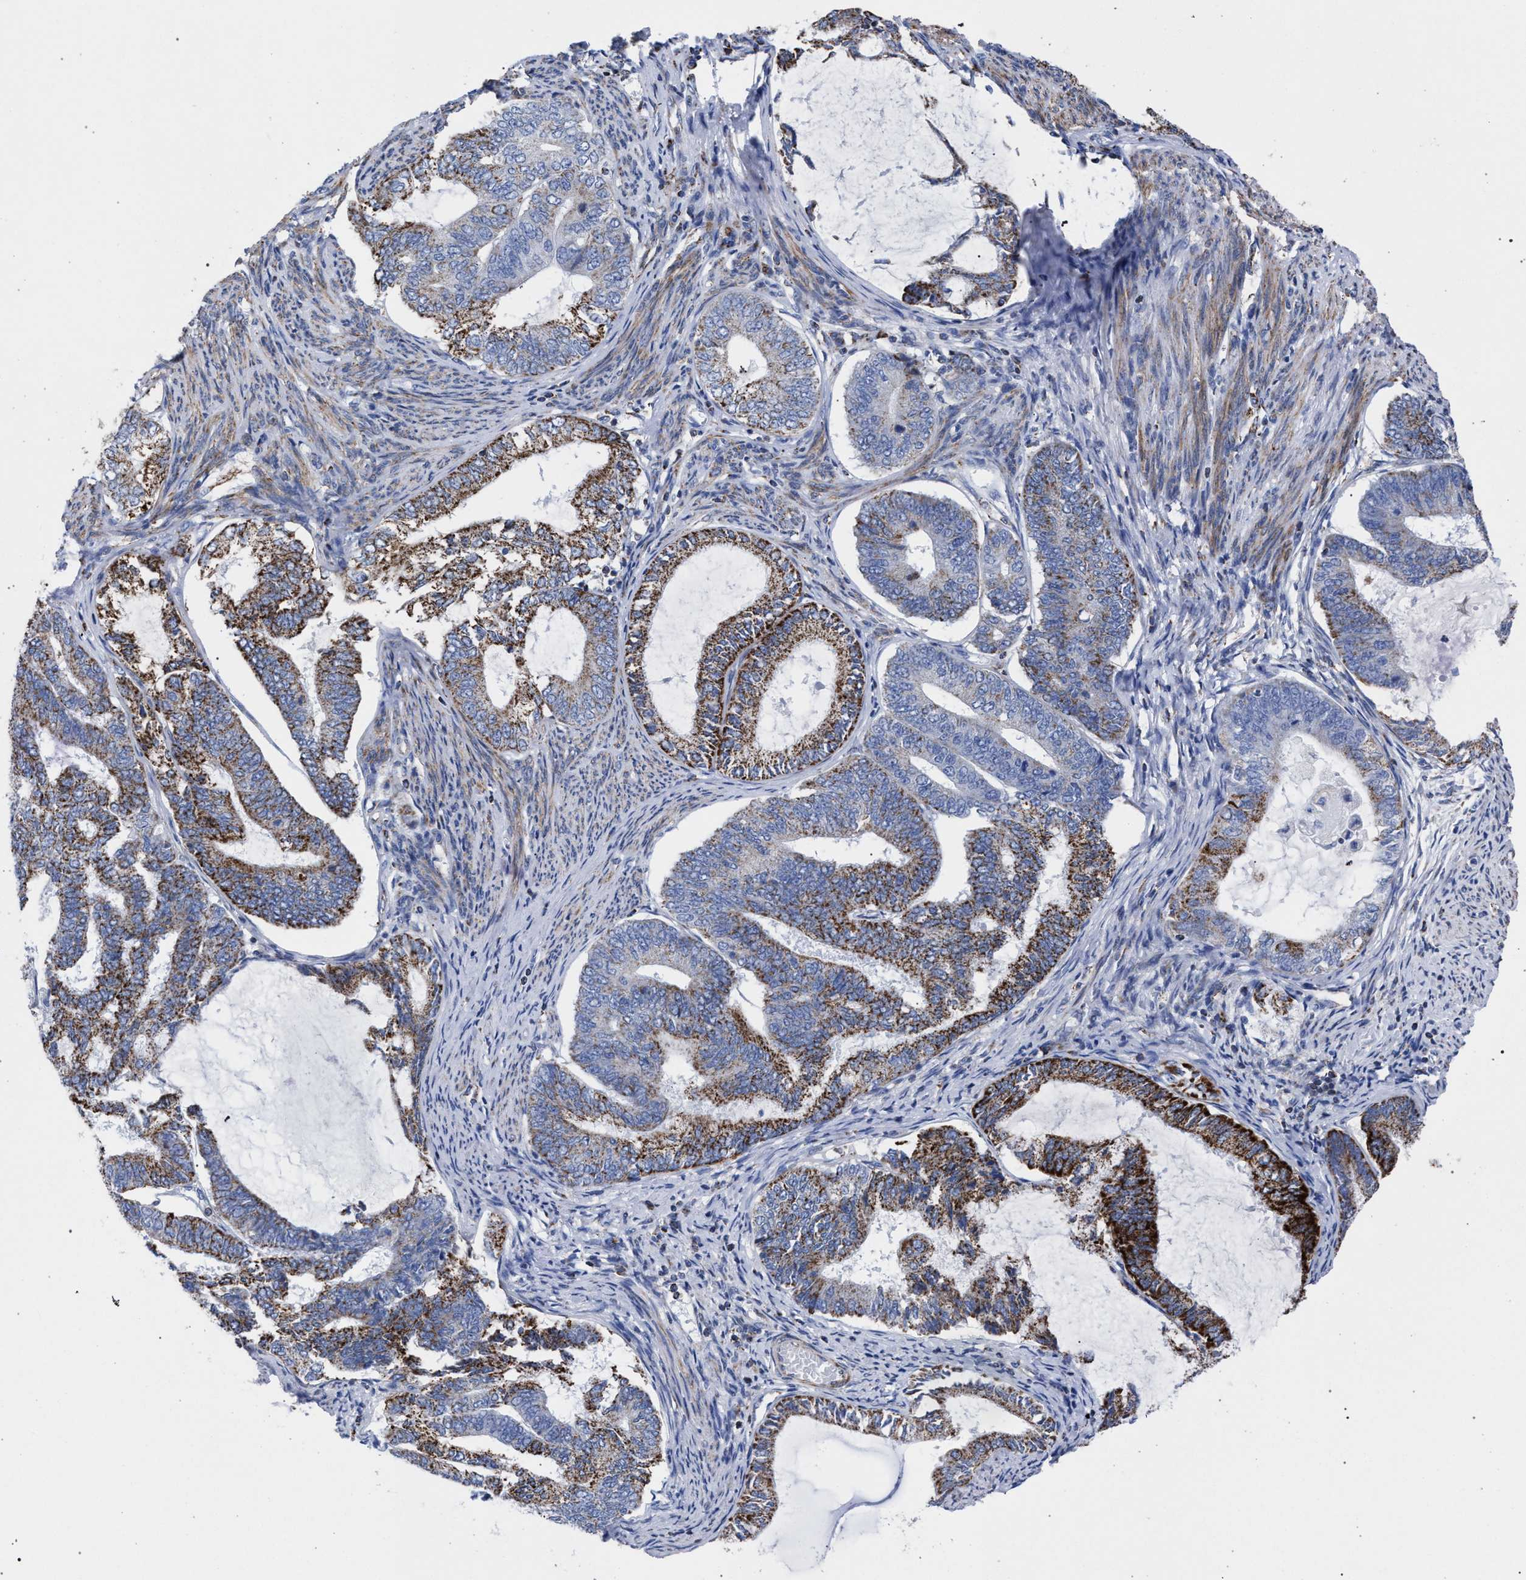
{"staining": {"intensity": "strong", "quantity": ">75%", "location": "cytoplasmic/membranous"}, "tissue": "endometrial cancer", "cell_type": "Tumor cells", "image_type": "cancer", "snomed": [{"axis": "morphology", "description": "Adenocarcinoma, NOS"}, {"axis": "topography", "description": "Endometrium"}], "caption": "Adenocarcinoma (endometrial) was stained to show a protein in brown. There is high levels of strong cytoplasmic/membranous staining in about >75% of tumor cells.", "gene": "ACADS", "patient": {"sex": "female", "age": 86}}